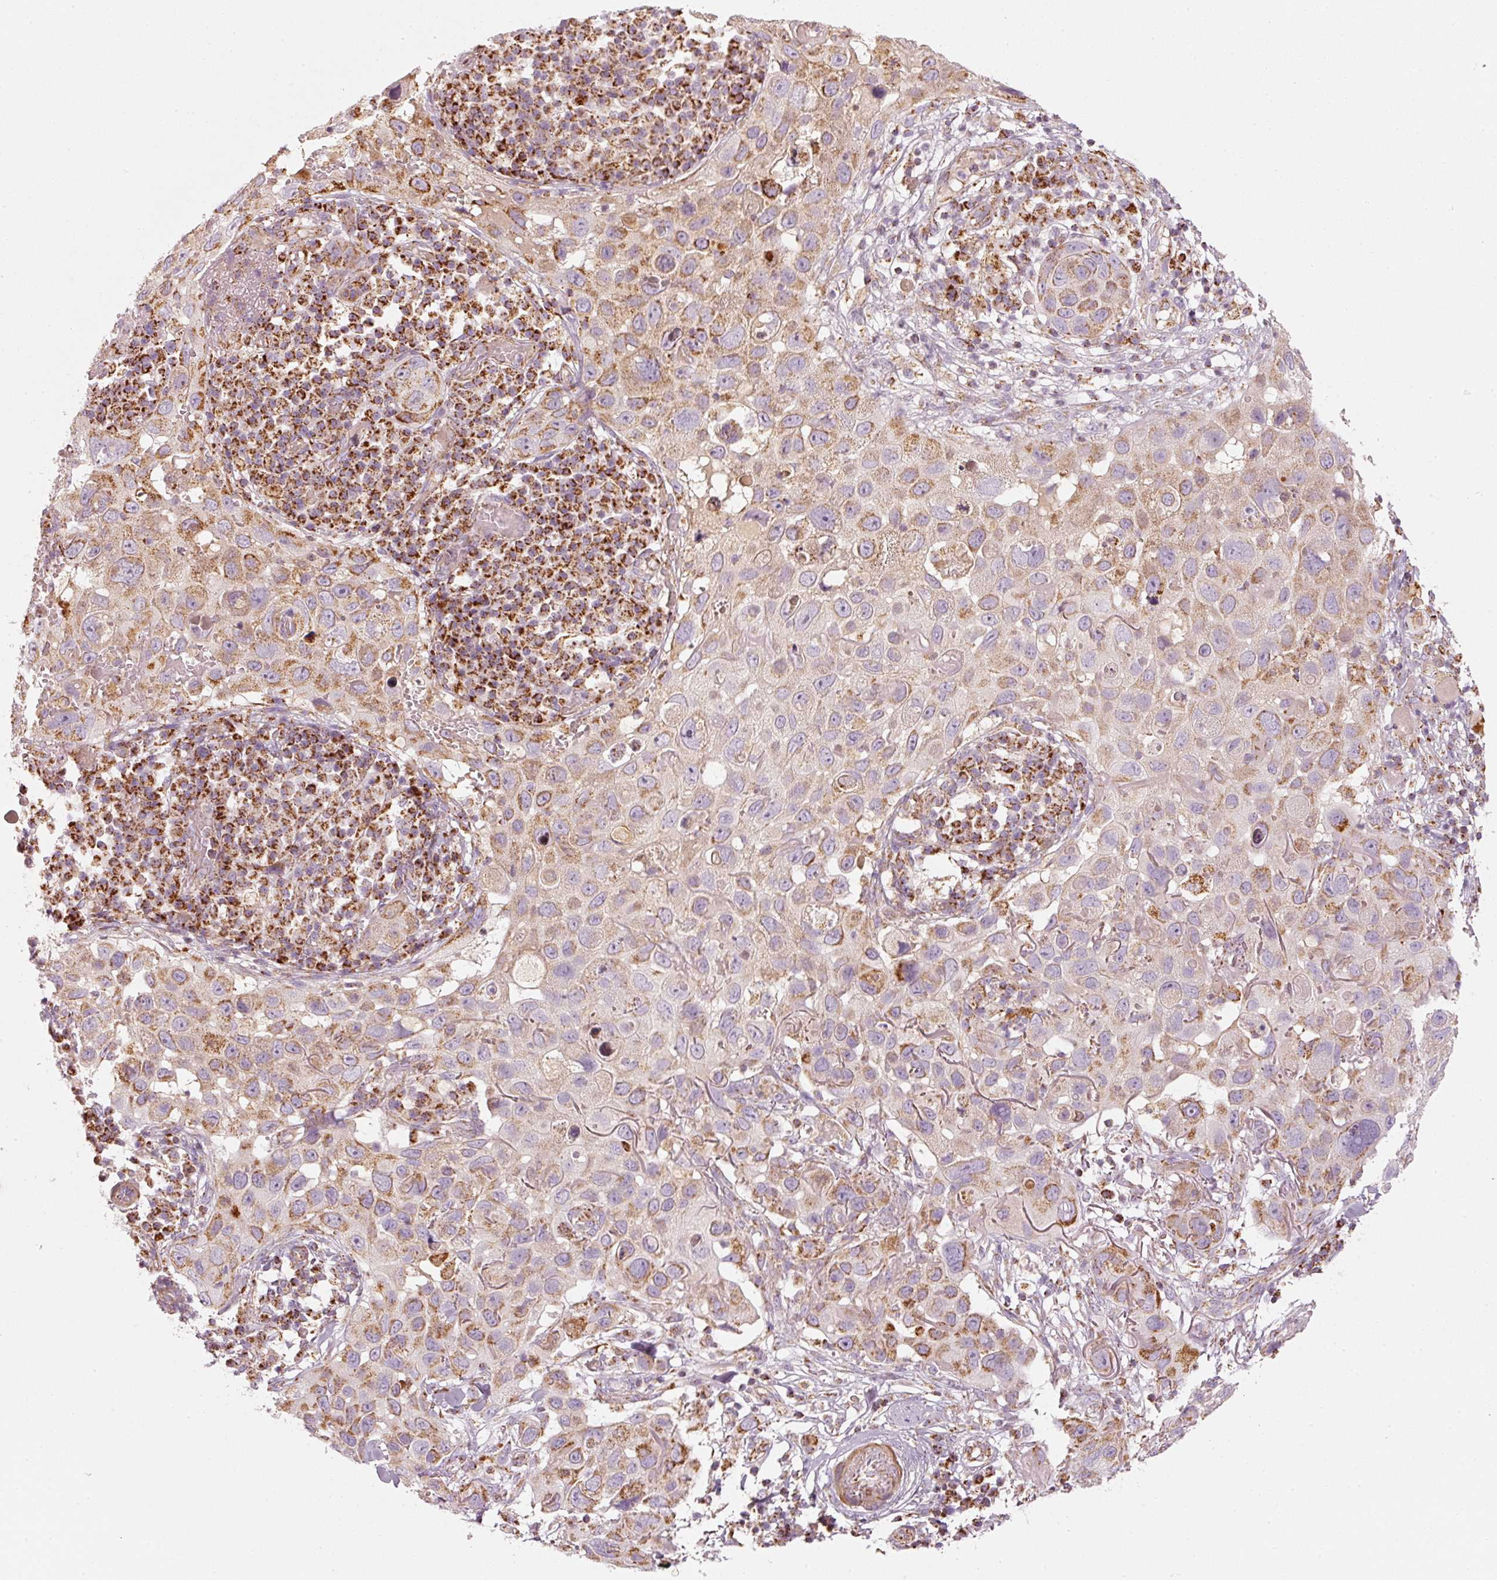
{"staining": {"intensity": "moderate", "quantity": "25%-75%", "location": "cytoplasmic/membranous"}, "tissue": "skin cancer", "cell_type": "Tumor cells", "image_type": "cancer", "snomed": [{"axis": "morphology", "description": "Squamous cell carcinoma in situ, NOS"}, {"axis": "morphology", "description": "Squamous cell carcinoma, NOS"}, {"axis": "topography", "description": "Skin"}], "caption": "Human squamous cell carcinoma (skin) stained for a protein (brown) exhibits moderate cytoplasmic/membranous positive positivity in about 25%-75% of tumor cells.", "gene": "C17orf98", "patient": {"sex": "male", "age": 93}}